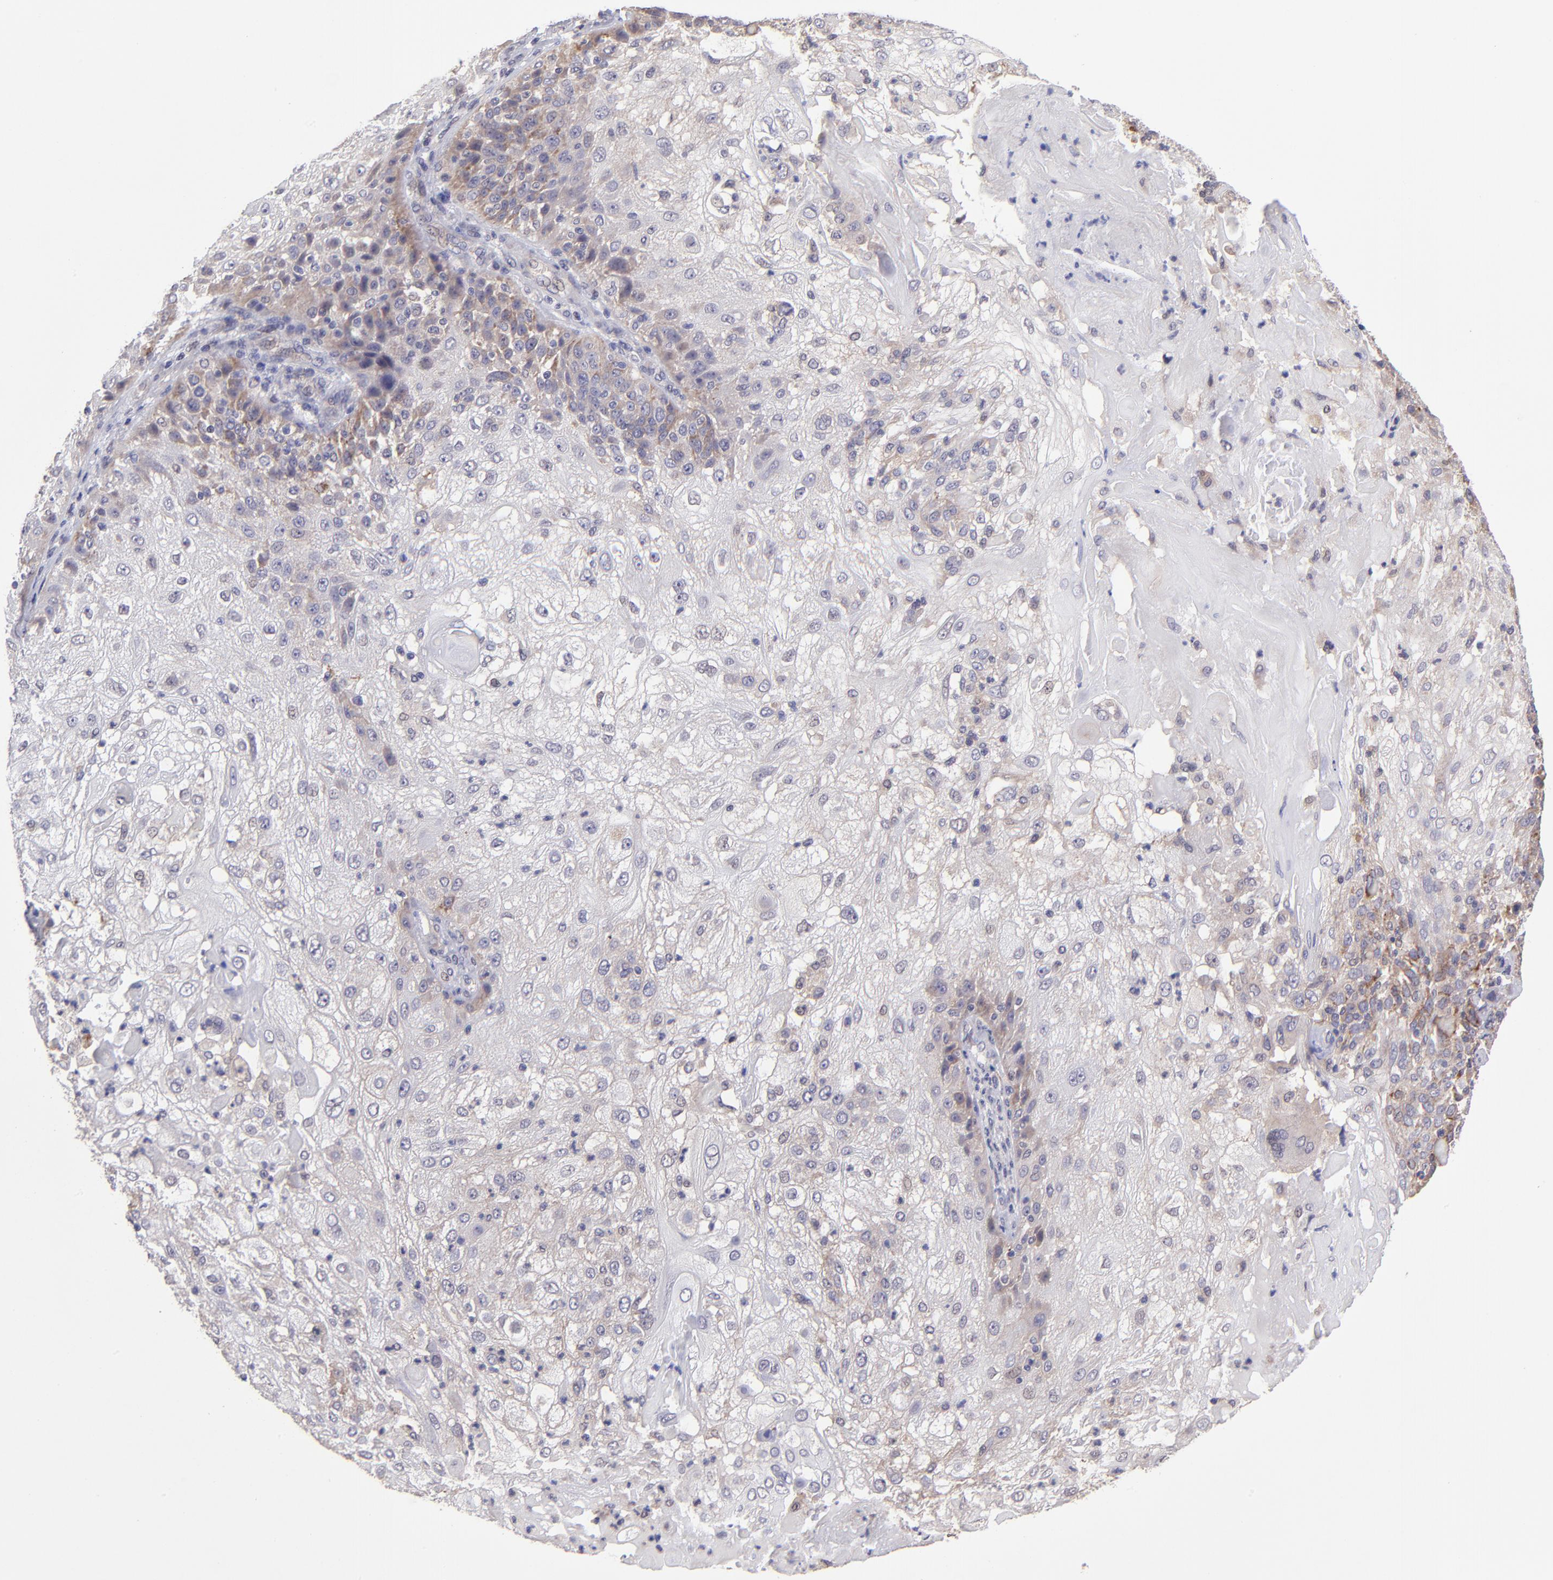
{"staining": {"intensity": "moderate", "quantity": "25%-75%", "location": "cytoplasmic/membranous"}, "tissue": "skin cancer", "cell_type": "Tumor cells", "image_type": "cancer", "snomed": [{"axis": "morphology", "description": "Normal tissue, NOS"}, {"axis": "morphology", "description": "Squamous cell carcinoma, NOS"}, {"axis": "topography", "description": "Skin"}], "caption": "IHC micrograph of skin cancer (squamous cell carcinoma) stained for a protein (brown), which demonstrates medium levels of moderate cytoplasmic/membranous expression in approximately 25%-75% of tumor cells.", "gene": "NSF", "patient": {"sex": "female", "age": 83}}